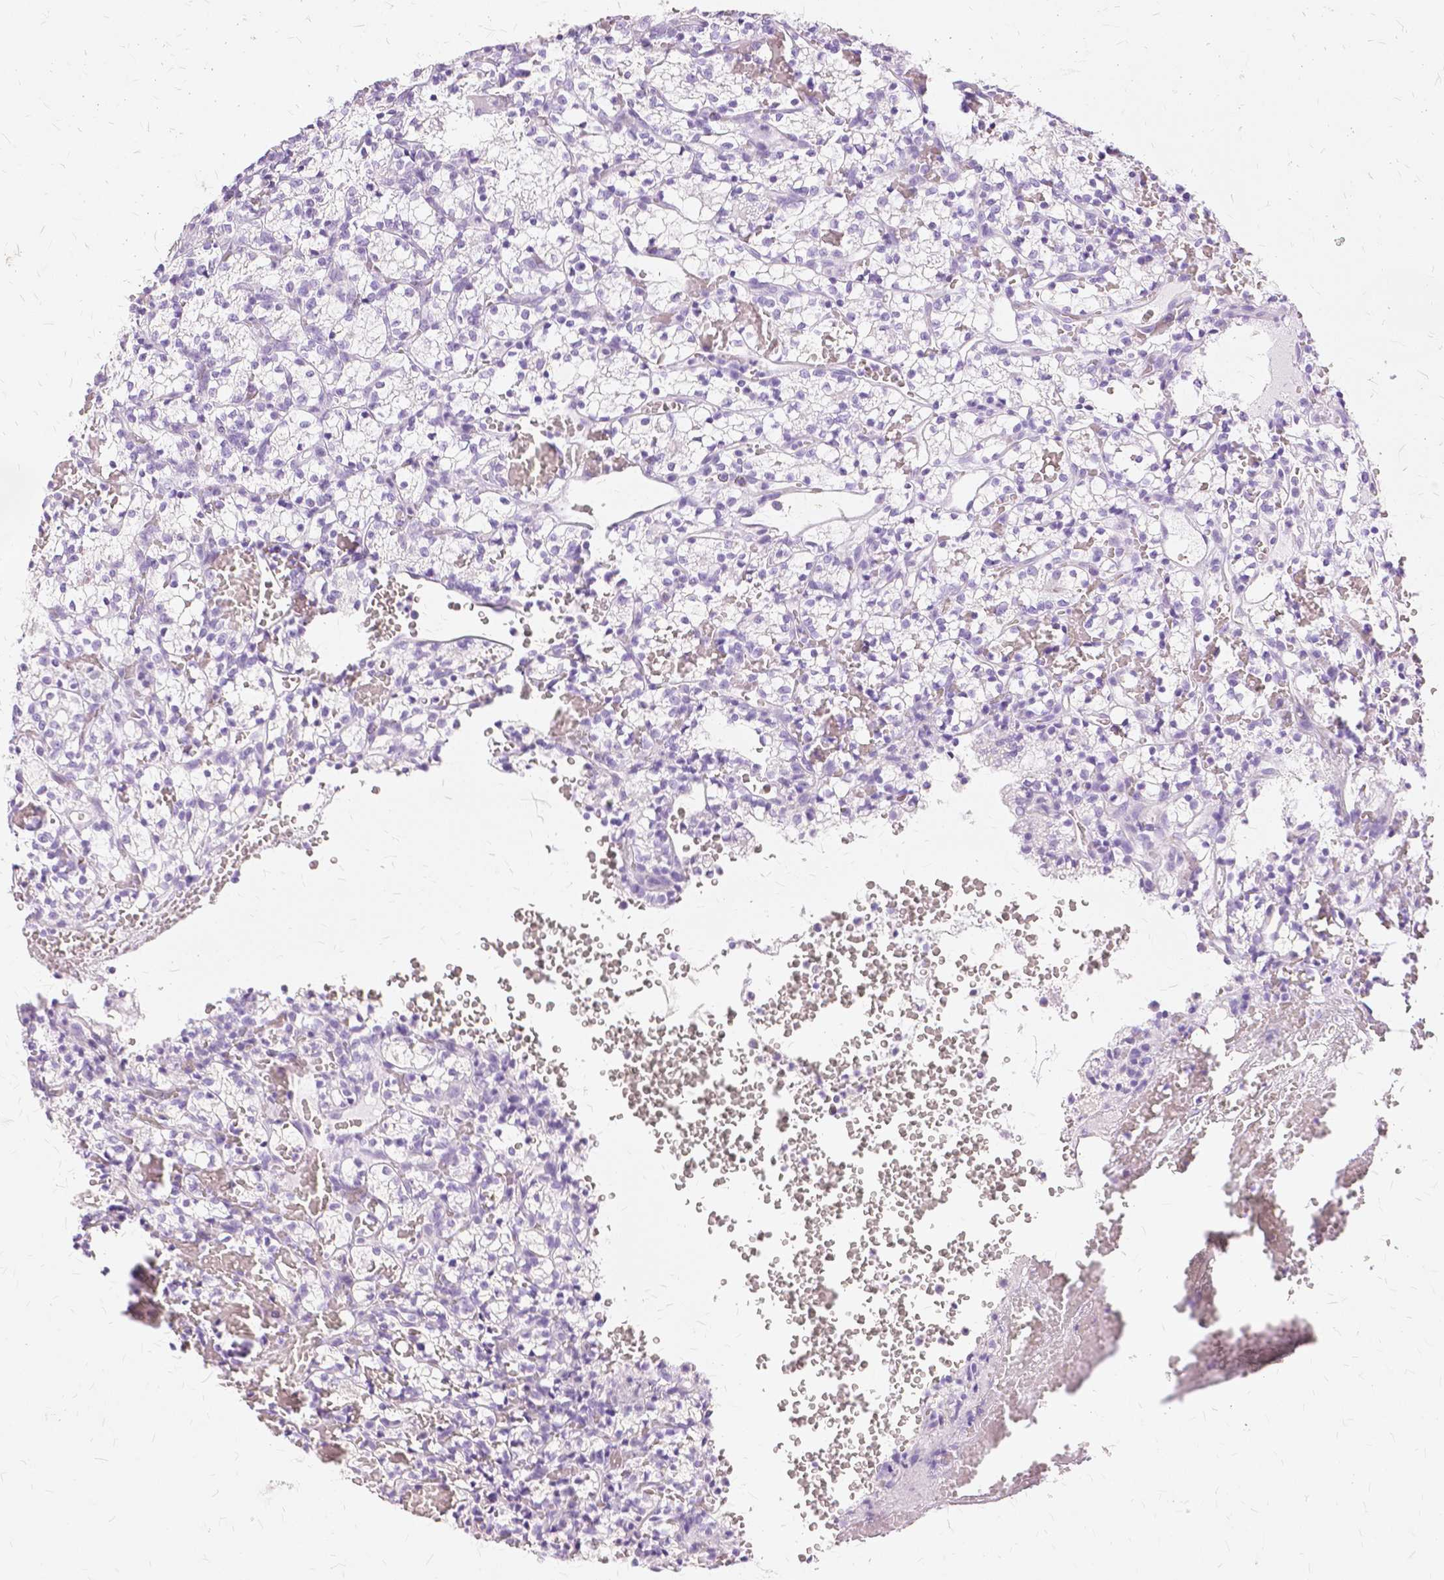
{"staining": {"intensity": "negative", "quantity": "none", "location": "none"}, "tissue": "renal cancer", "cell_type": "Tumor cells", "image_type": "cancer", "snomed": [{"axis": "morphology", "description": "Adenocarcinoma, NOS"}, {"axis": "topography", "description": "Kidney"}], "caption": "This is an IHC image of renal cancer. There is no positivity in tumor cells.", "gene": "TGM1", "patient": {"sex": "female", "age": 69}}